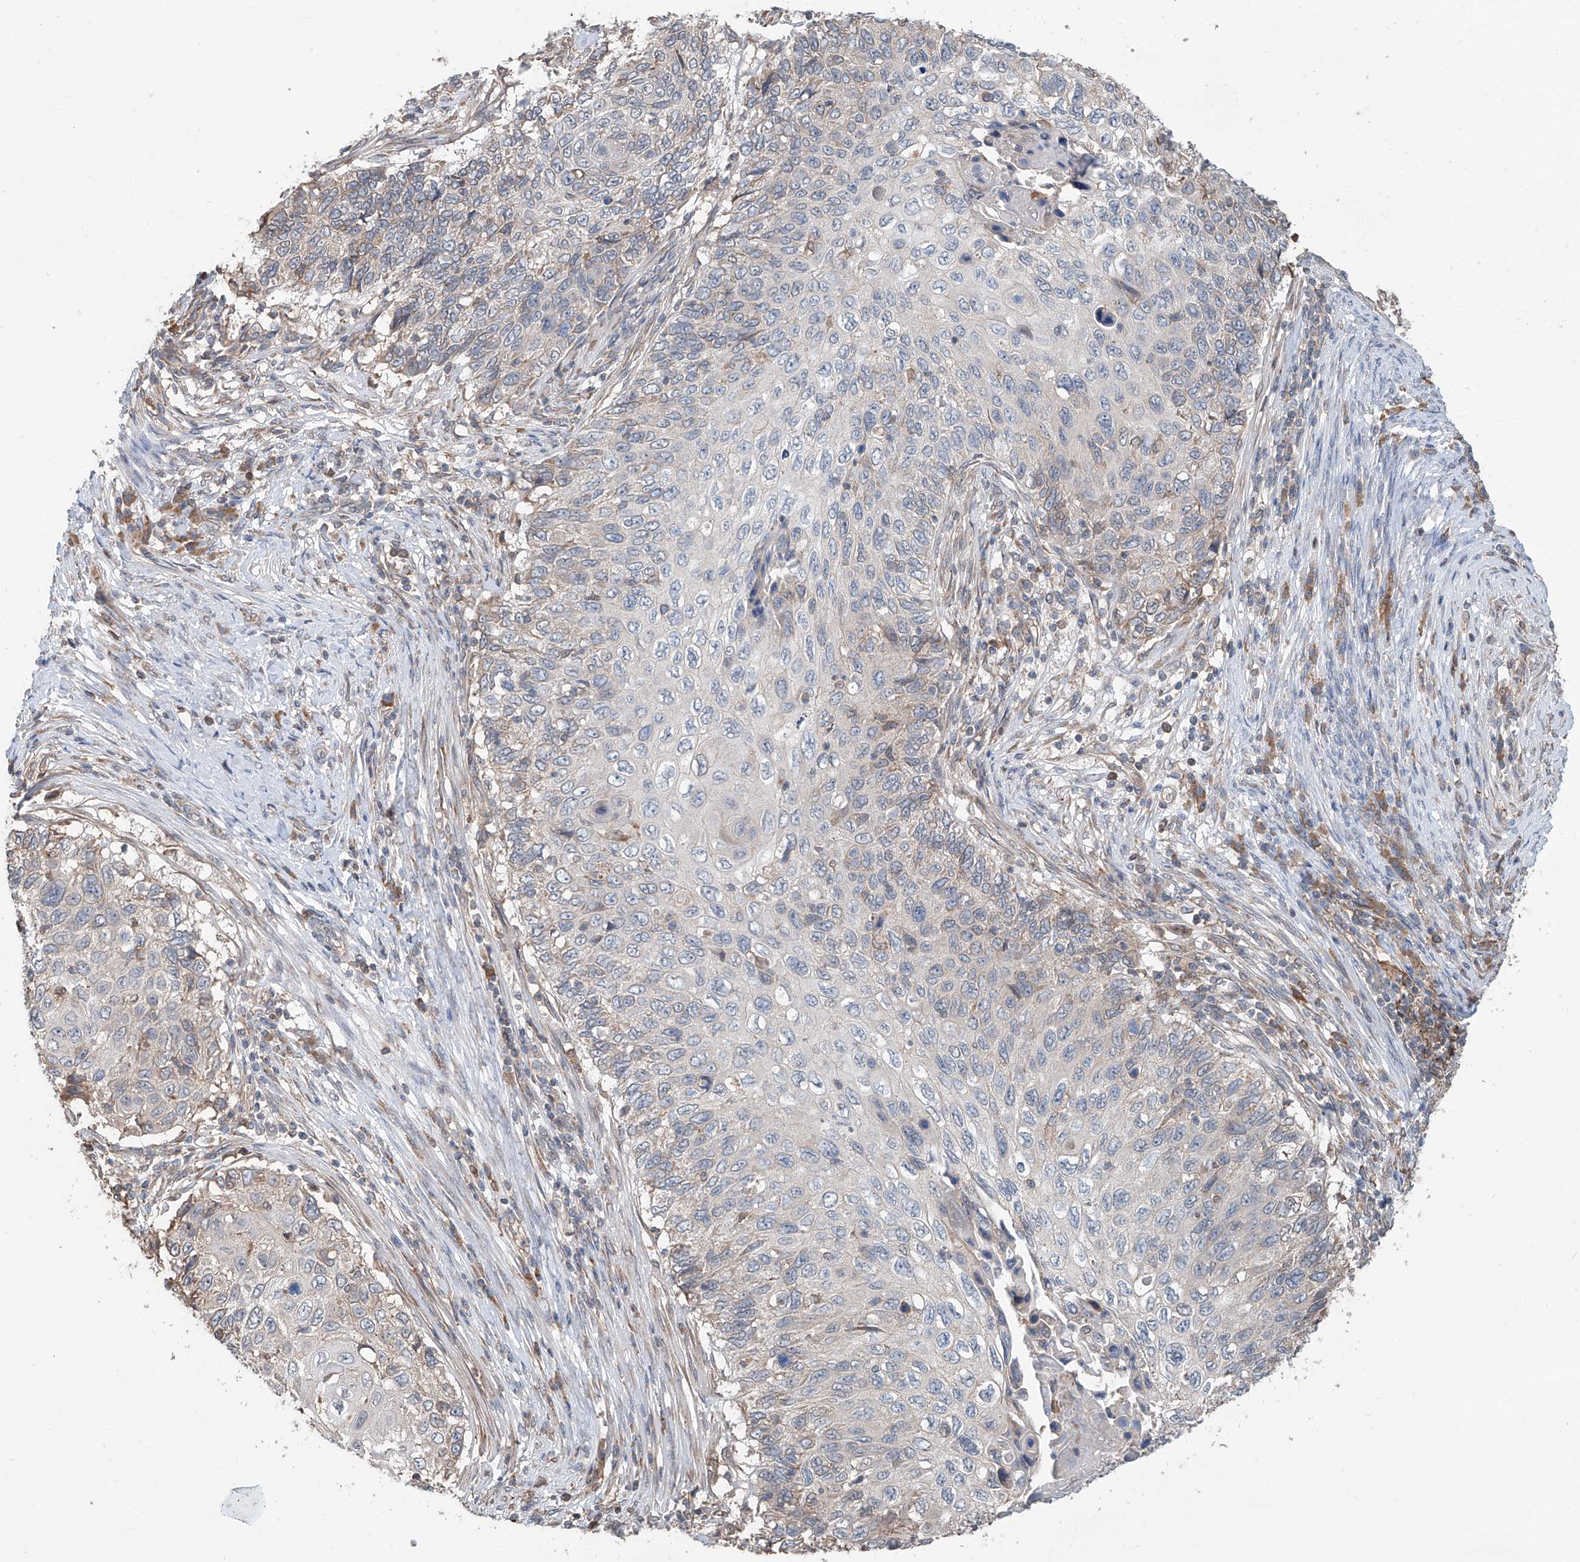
{"staining": {"intensity": "weak", "quantity": "<25%", "location": "cytoplasmic/membranous"}, "tissue": "cervical cancer", "cell_type": "Tumor cells", "image_type": "cancer", "snomed": [{"axis": "morphology", "description": "Squamous cell carcinoma, NOS"}, {"axis": "topography", "description": "Cervix"}], "caption": "There is no significant positivity in tumor cells of cervical cancer (squamous cell carcinoma).", "gene": "KCNK10", "patient": {"sex": "female", "age": 70}}